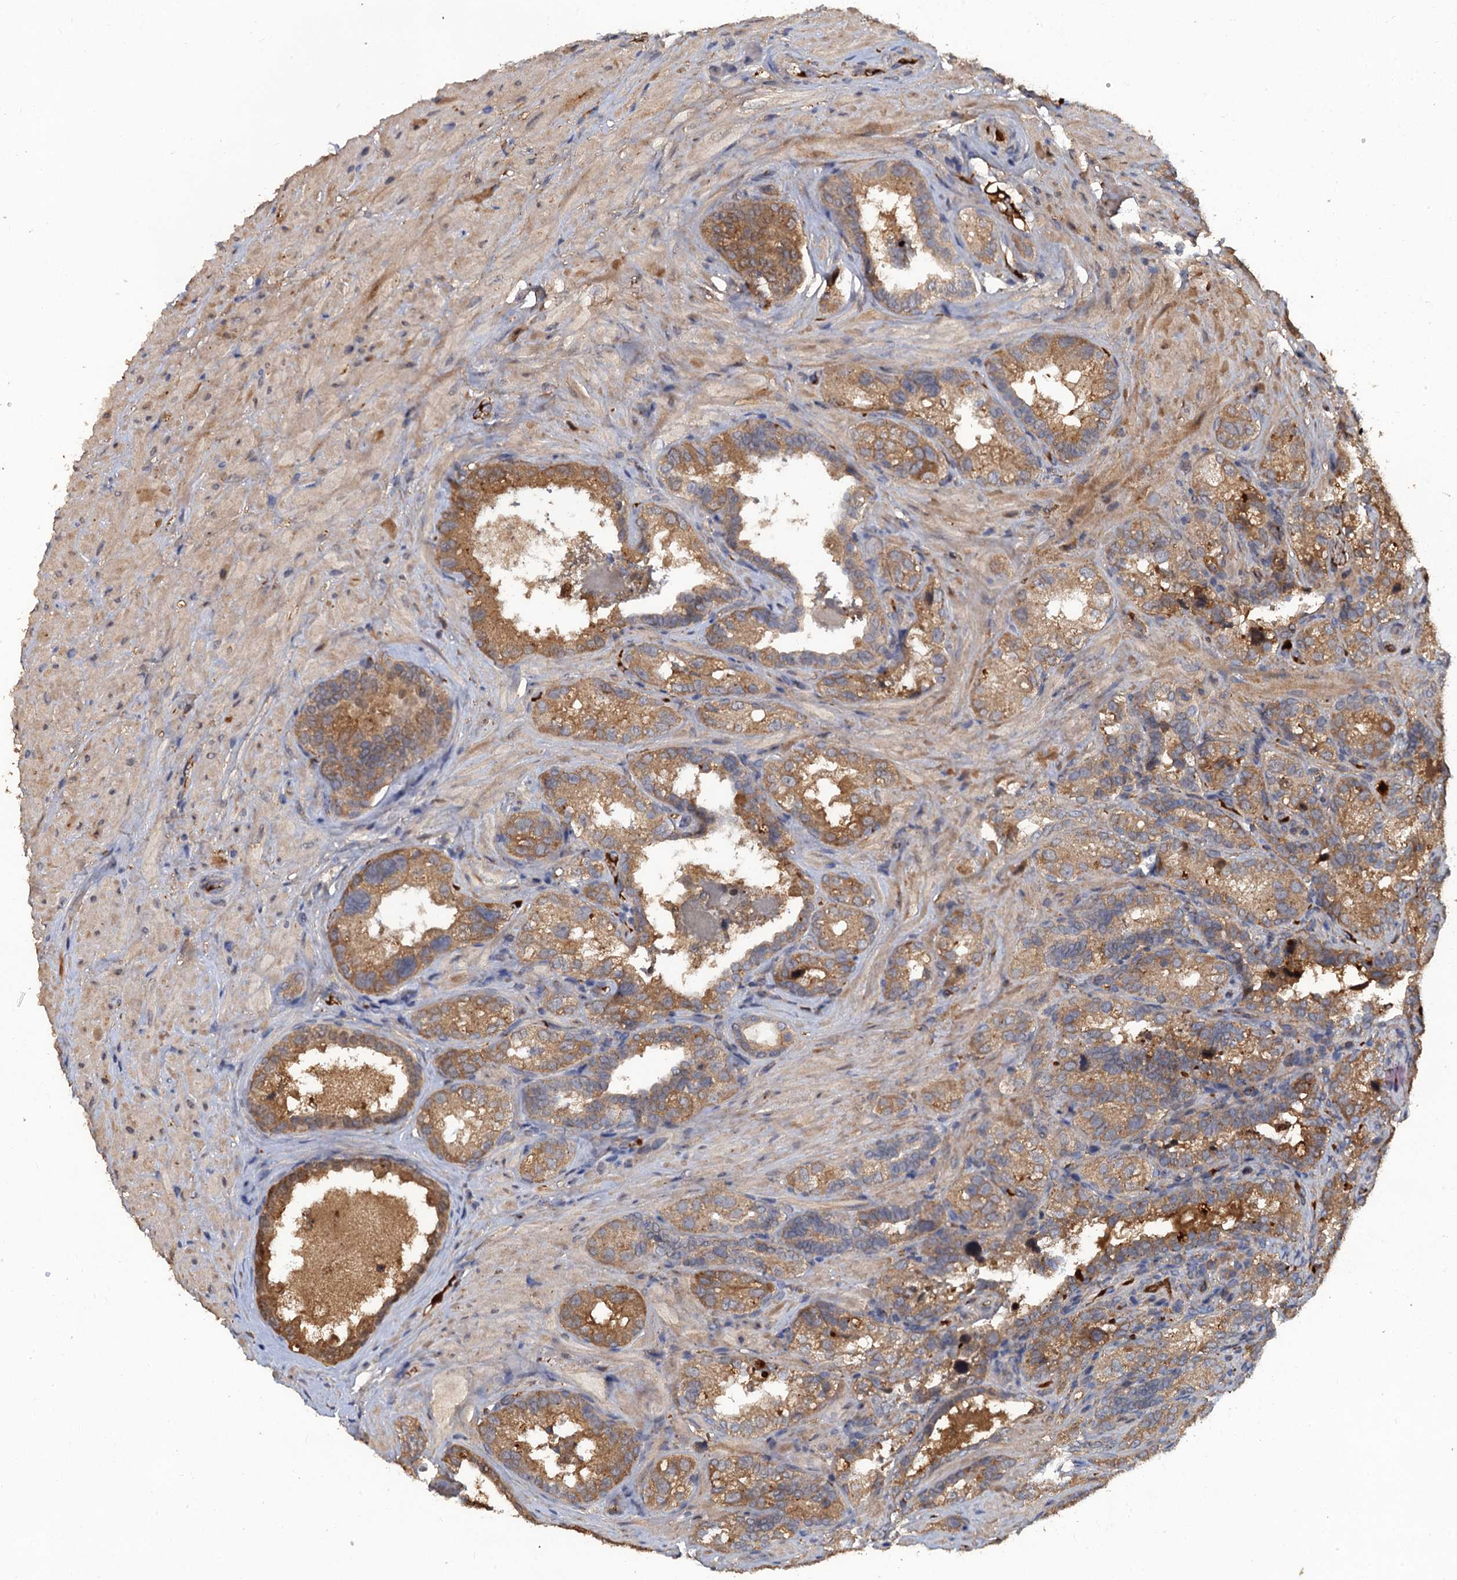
{"staining": {"intensity": "moderate", "quantity": "25%-75%", "location": "cytoplasmic/membranous"}, "tissue": "seminal vesicle", "cell_type": "Glandular cells", "image_type": "normal", "snomed": [{"axis": "morphology", "description": "Normal tissue, NOS"}, {"axis": "topography", "description": "Seminal veicle"}, {"axis": "topography", "description": "Peripheral nerve tissue"}], "caption": "This histopathology image reveals immunohistochemistry (IHC) staining of benign seminal vesicle, with medium moderate cytoplasmic/membranous expression in approximately 25%-75% of glandular cells.", "gene": "HAPLN3", "patient": {"sex": "male", "age": 67}}